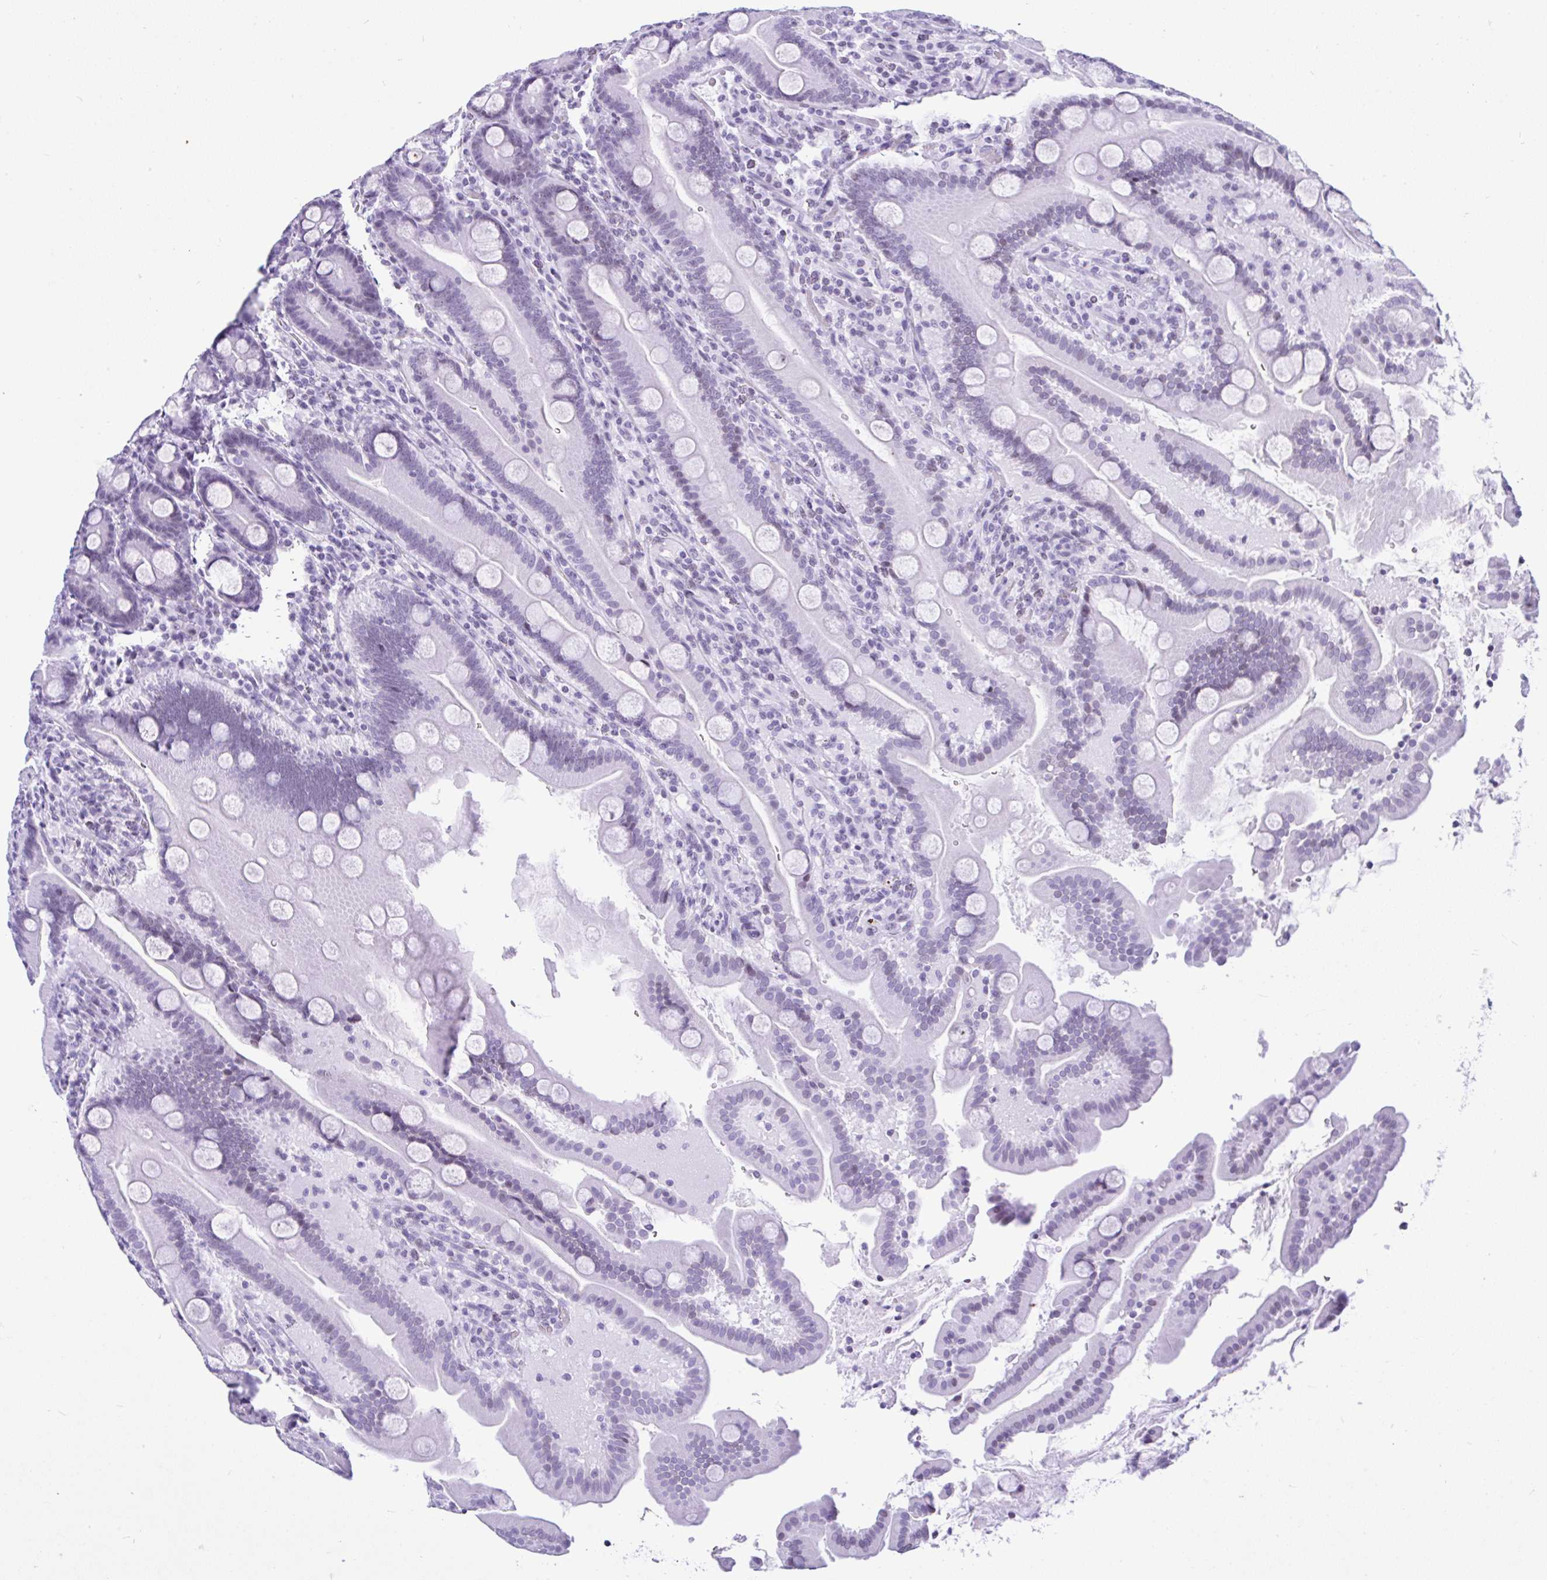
{"staining": {"intensity": "negative", "quantity": "none", "location": "none"}, "tissue": "duodenum", "cell_type": "Glandular cells", "image_type": "normal", "snomed": [{"axis": "morphology", "description": "Normal tissue, NOS"}, {"axis": "topography", "description": "Duodenum"}], "caption": "Protein analysis of benign duodenum demonstrates no significant positivity in glandular cells.", "gene": "KRT27", "patient": {"sex": "male", "age": 55}}